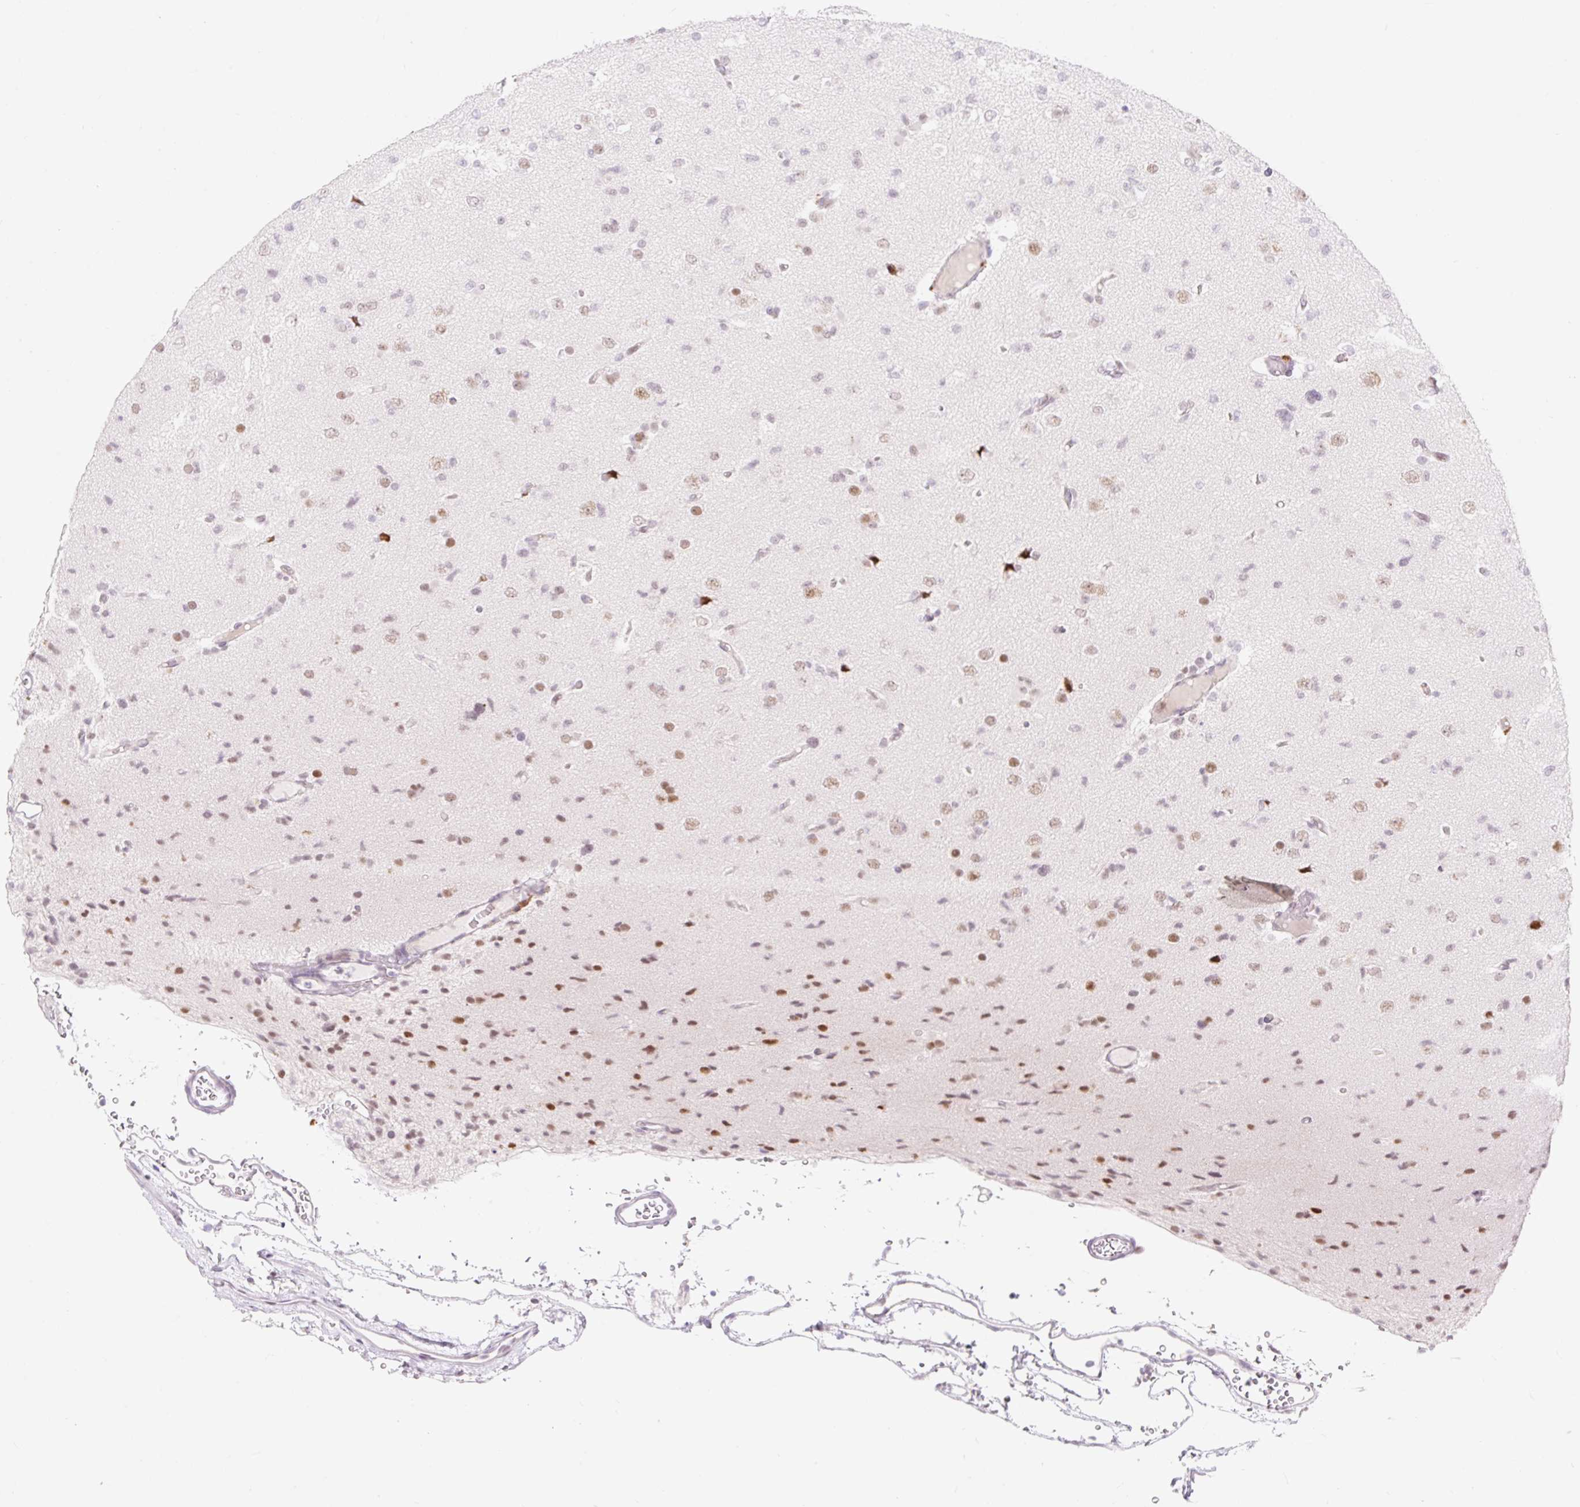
{"staining": {"intensity": "moderate", "quantity": "25%-75%", "location": "nuclear"}, "tissue": "glioma", "cell_type": "Tumor cells", "image_type": "cancer", "snomed": [{"axis": "morphology", "description": "Glioma, malignant, Low grade"}, {"axis": "topography", "description": "Brain"}], "caption": "Protein expression by immunohistochemistry displays moderate nuclear positivity in approximately 25%-75% of tumor cells in low-grade glioma (malignant). (Stains: DAB in brown, nuclei in blue, Microscopy: brightfield microscopy at high magnification).", "gene": "H2BW1", "patient": {"sex": "female", "age": 22}}